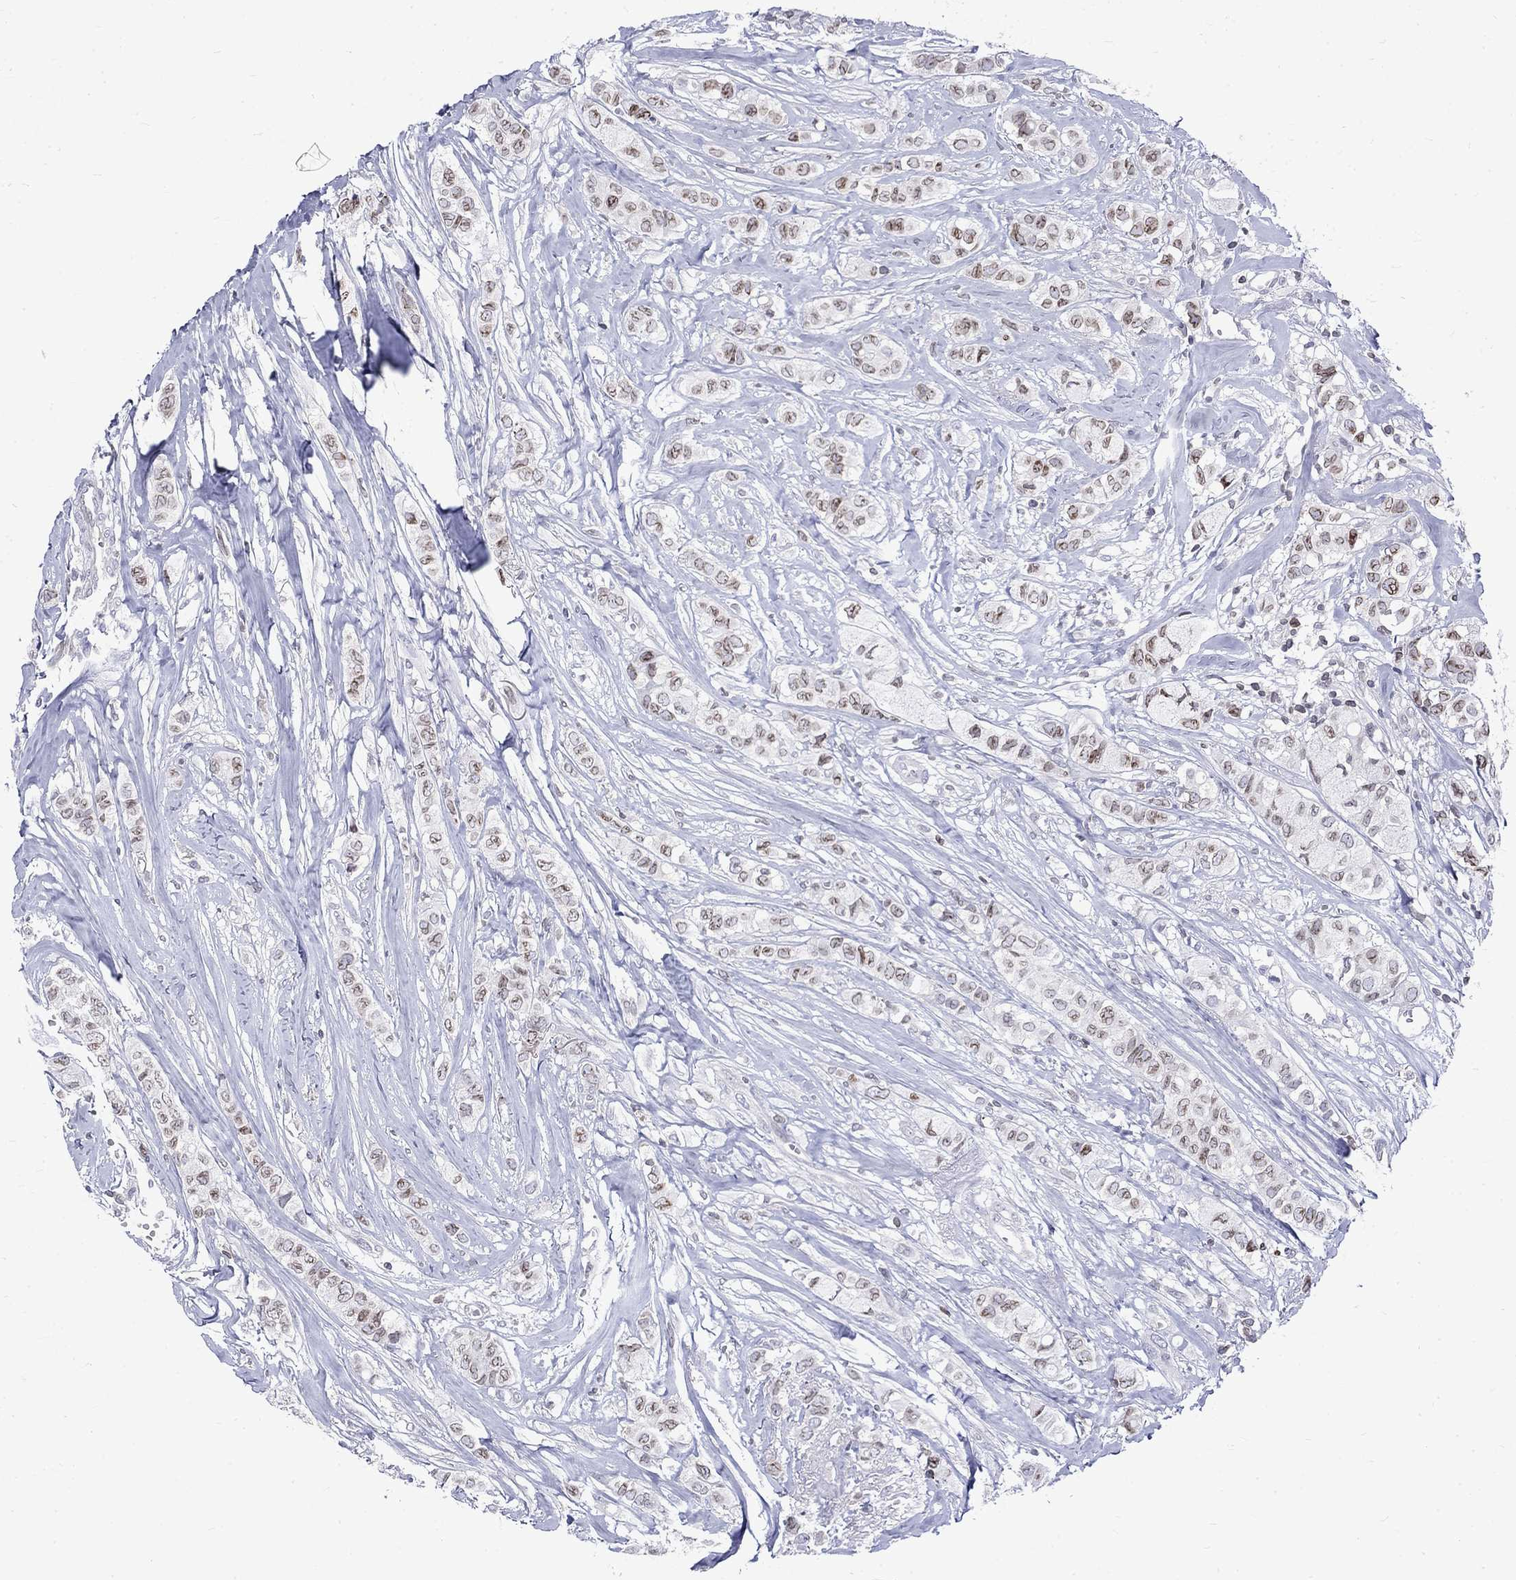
{"staining": {"intensity": "moderate", "quantity": "<25%", "location": "cytoplasmic/membranous,nuclear"}, "tissue": "breast cancer", "cell_type": "Tumor cells", "image_type": "cancer", "snomed": [{"axis": "morphology", "description": "Duct carcinoma"}, {"axis": "topography", "description": "Breast"}], "caption": "Protein staining demonstrates moderate cytoplasmic/membranous and nuclear staining in about <25% of tumor cells in intraductal carcinoma (breast).", "gene": "SLA", "patient": {"sex": "female", "age": 85}}